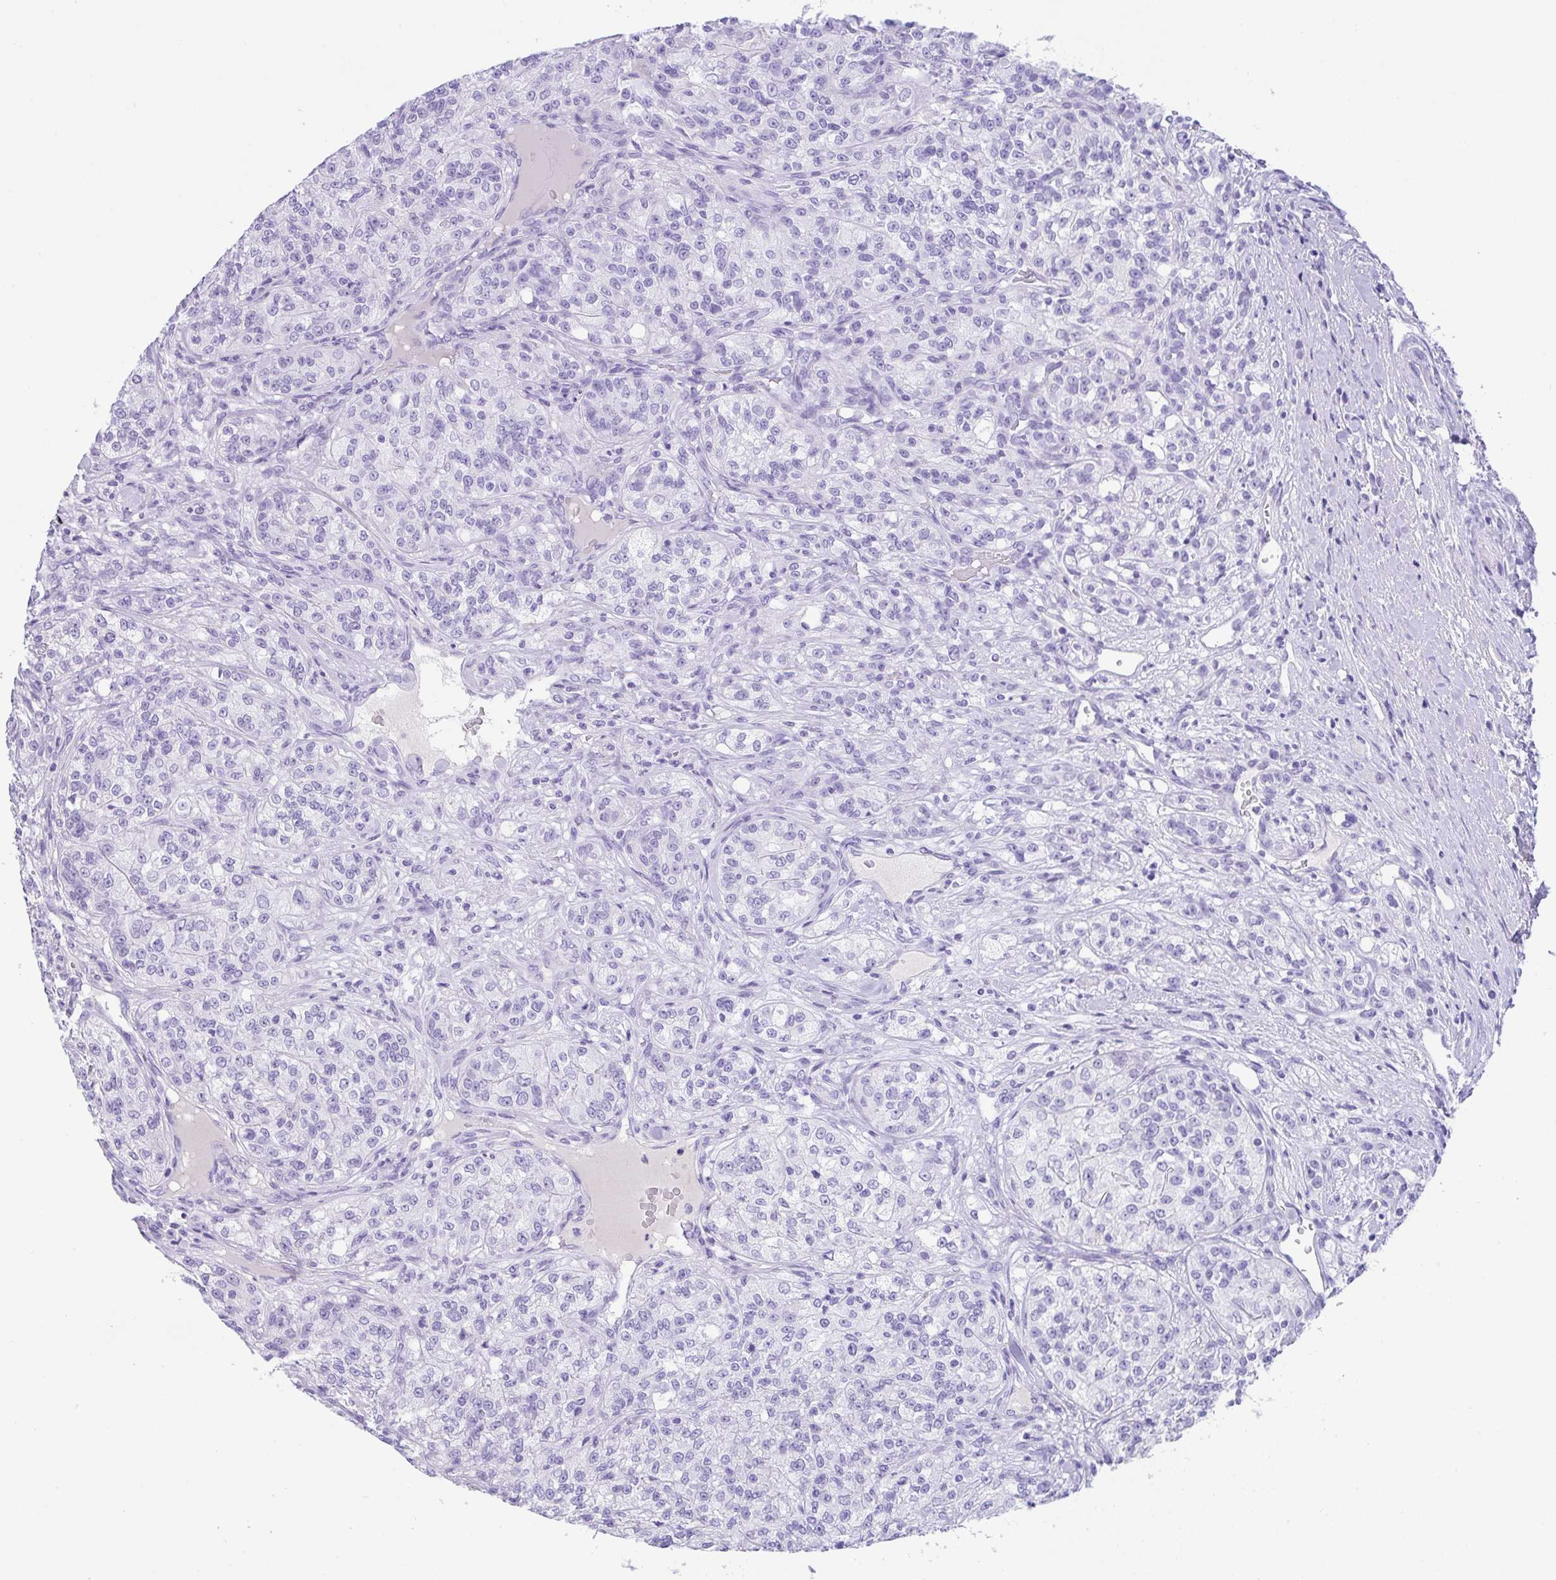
{"staining": {"intensity": "negative", "quantity": "none", "location": "none"}, "tissue": "renal cancer", "cell_type": "Tumor cells", "image_type": "cancer", "snomed": [{"axis": "morphology", "description": "Adenocarcinoma, NOS"}, {"axis": "topography", "description": "Kidney"}], "caption": "An immunohistochemistry image of renal cancer is shown. There is no staining in tumor cells of renal cancer. (DAB (3,3'-diaminobenzidine) immunohistochemistry (IHC) visualized using brightfield microscopy, high magnification).", "gene": "CPA1", "patient": {"sex": "female", "age": 63}}